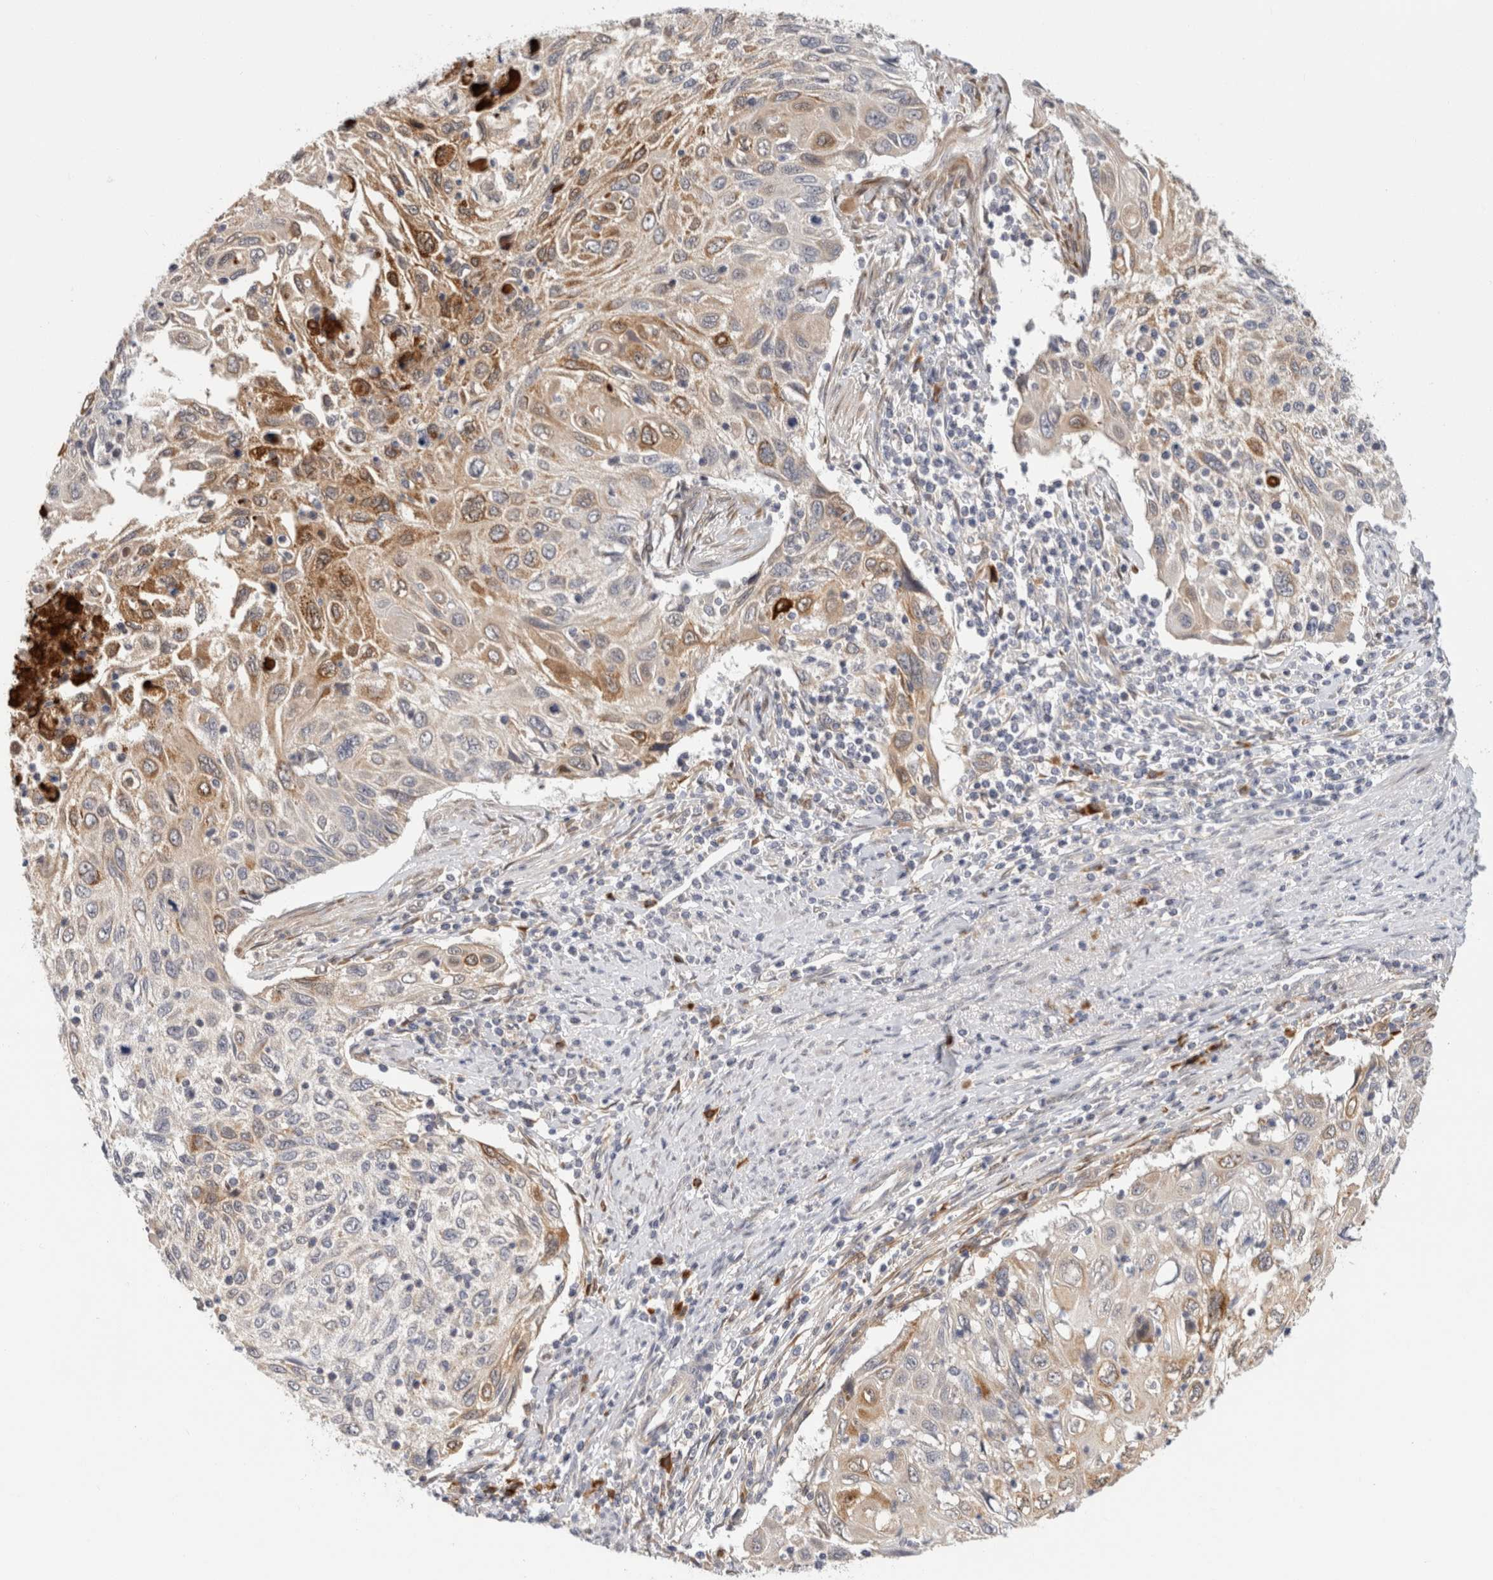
{"staining": {"intensity": "moderate", "quantity": "25%-75%", "location": "cytoplasmic/membranous"}, "tissue": "cervical cancer", "cell_type": "Tumor cells", "image_type": "cancer", "snomed": [{"axis": "morphology", "description": "Squamous cell carcinoma, NOS"}, {"axis": "topography", "description": "Cervix"}], "caption": "A brown stain highlights moderate cytoplasmic/membranous expression of a protein in squamous cell carcinoma (cervical) tumor cells.", "gene": "APOL2", "patient": {"sex": "female", "age": 70}}